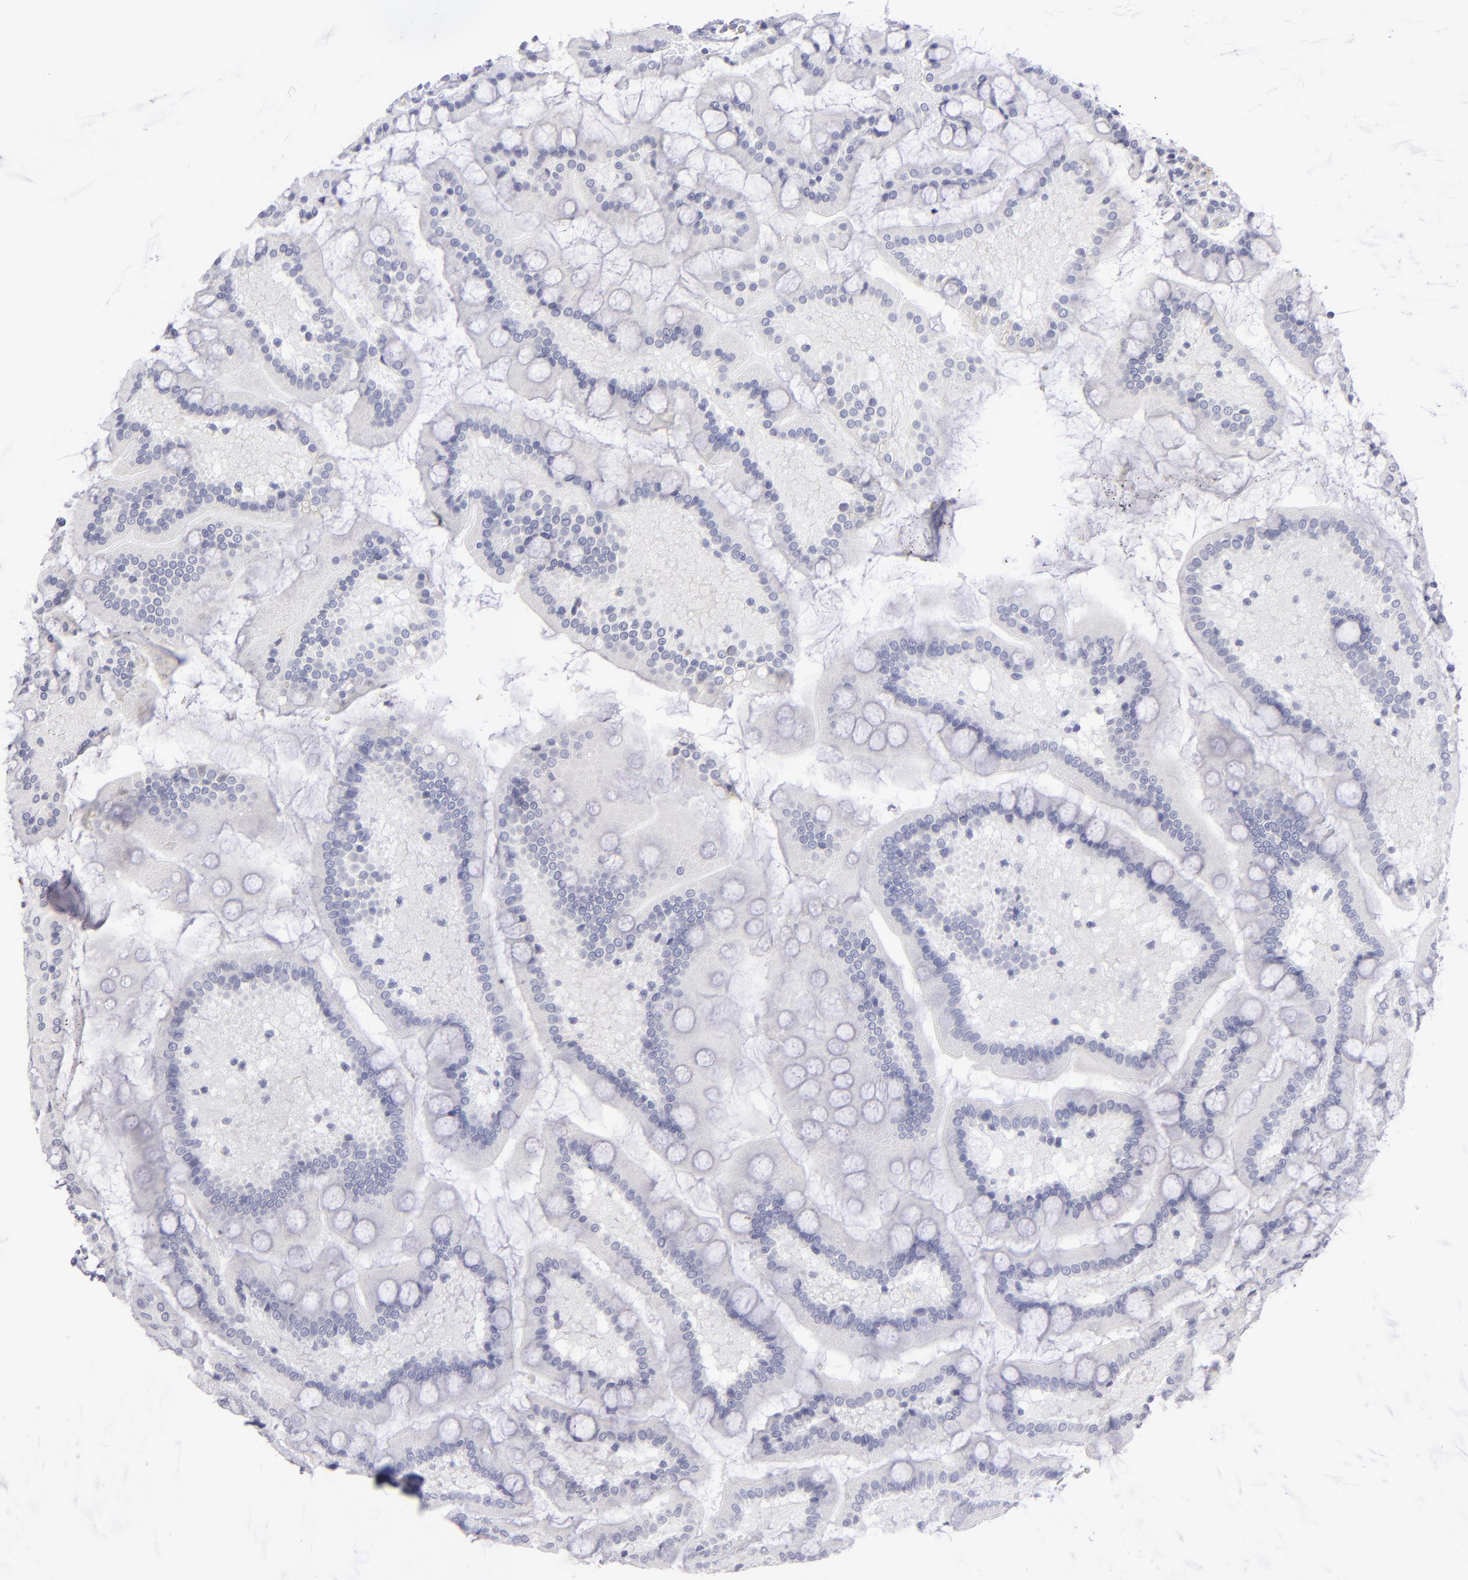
{"staining": {"intensity": "negative", "quantity": "none", "location": "none"}, "tissue": "small intestine", "cell_type": "Glandular cells", "image_type": "normal", "snomed": [{"axis": "morphology", "description": "Normal tissue, NOS"}, {"axis": "topography", "description": "Small intestine"}], "caption": "Immunohistochemistry image of normal small intestine: small intestine stained with DAB (3,3'-diaminobenzidine) displays no significant protein expression in glandular cells. The staining was performed using DAB (3,3'-diaminobenzidine) to visualize the protein expression in brown, while the nuclei were stained in blue with hematoxylin (Magnification: 20x).", "gene": "MYH11", "patient": {"sex": "male", "age": 41}}